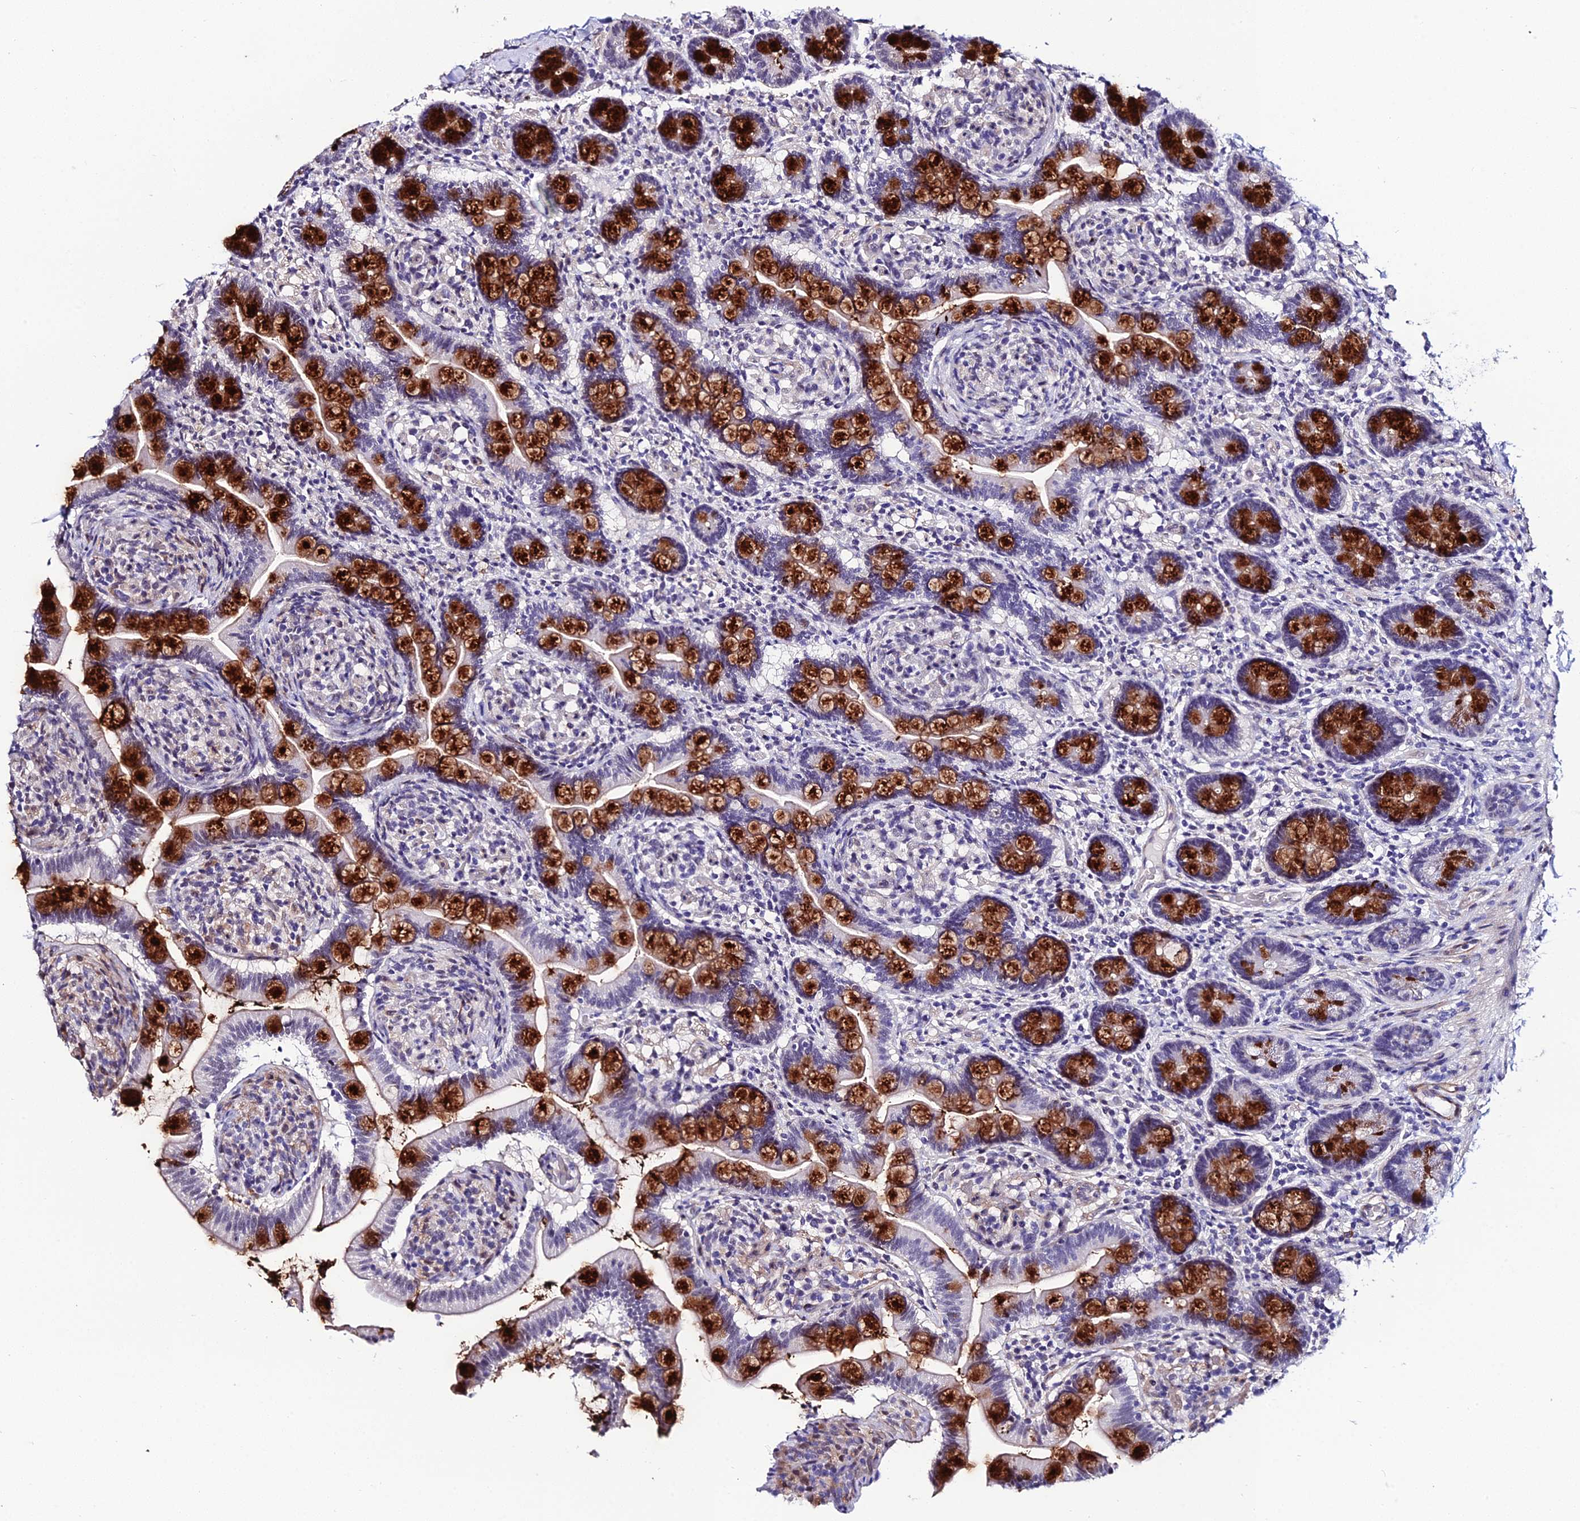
{"staining": {"intensity": "strong", "quantity": "25%-75%", "location": "cytoplasmic/membranous"}, "tissue": "small intestine", "cell_type": "Glandular cells", "image_type": "normal", "snomed": [{"axis": "morphology", "description": "Normal tissue, NOS"}, {"axis": "topography", "description": "Small intestine"}], "caption": "Glandular cells exhibit high levels of strong cytoplasmic/membranous staining in approximately 25%-75% of cells in normal human small intestine. The staining is performed using DAB (3,3'-diaminobenzidine) brown chromogen to label protein expression. The nuclei are counter-stained blue using hematoxylin.", "gene": "SYT15B", "patient": {"sex": "female", "age": 64}}